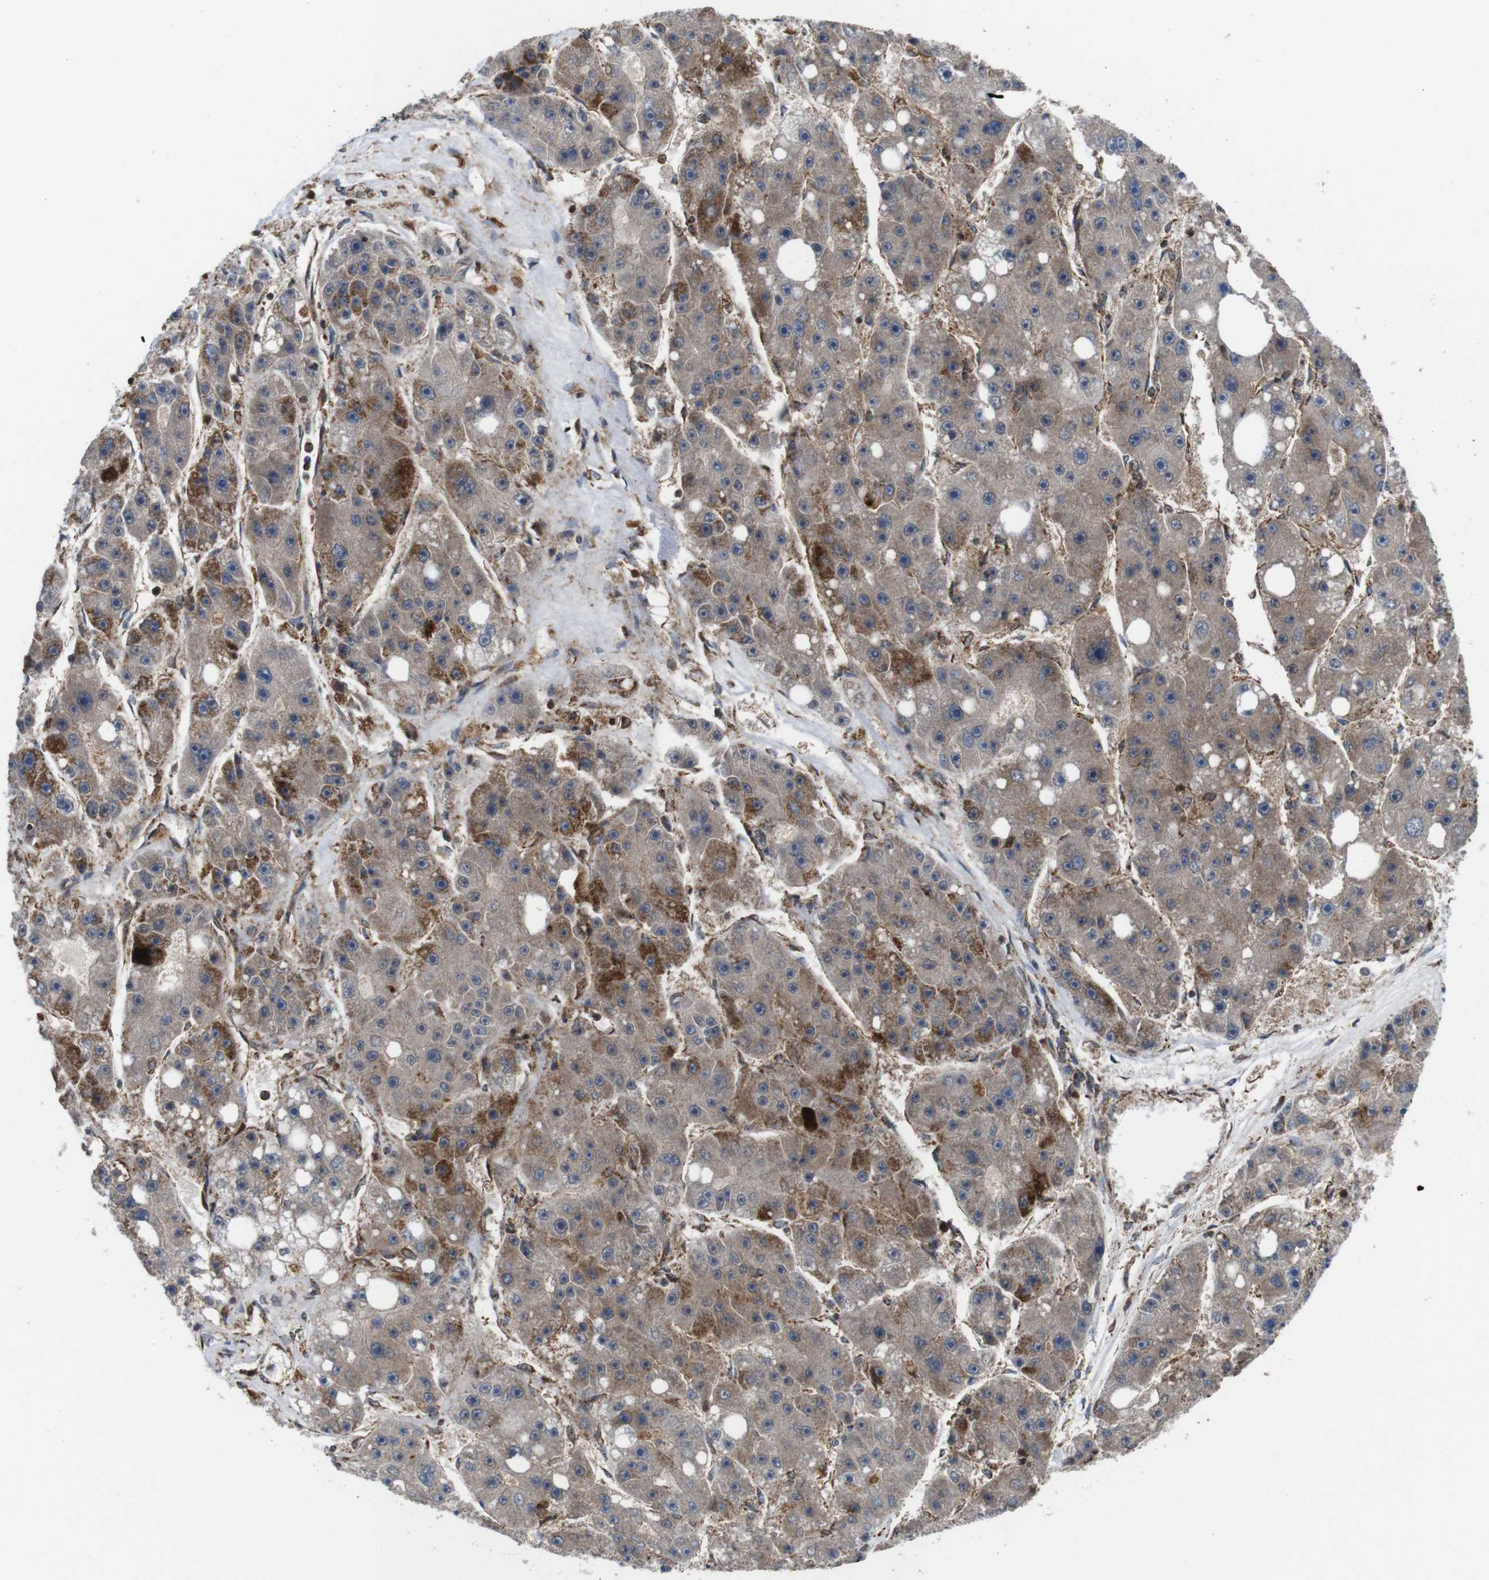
{"staining": {"intensity": "moderate", "quantity": "<25%", "location": "cytoplasmic/membranous"}, "tissue": "liver cancer", "cell_type": "Tumor cells", "image_type": "cancer", "snomed": [{"axis": "morphology", "description": "Carcinoma, Hepatocellular, NOS"}, {"axis": "topography", "description": "Liver"}], "caption": "A photomicrograph of liver cancer (hepatocellular carcinoma) stained for a protein displays moderate cytoplasmic/membranous brown staining in tumor cells.", "gene": "HK1", "patient": {"sex": "female", "age": 61}}